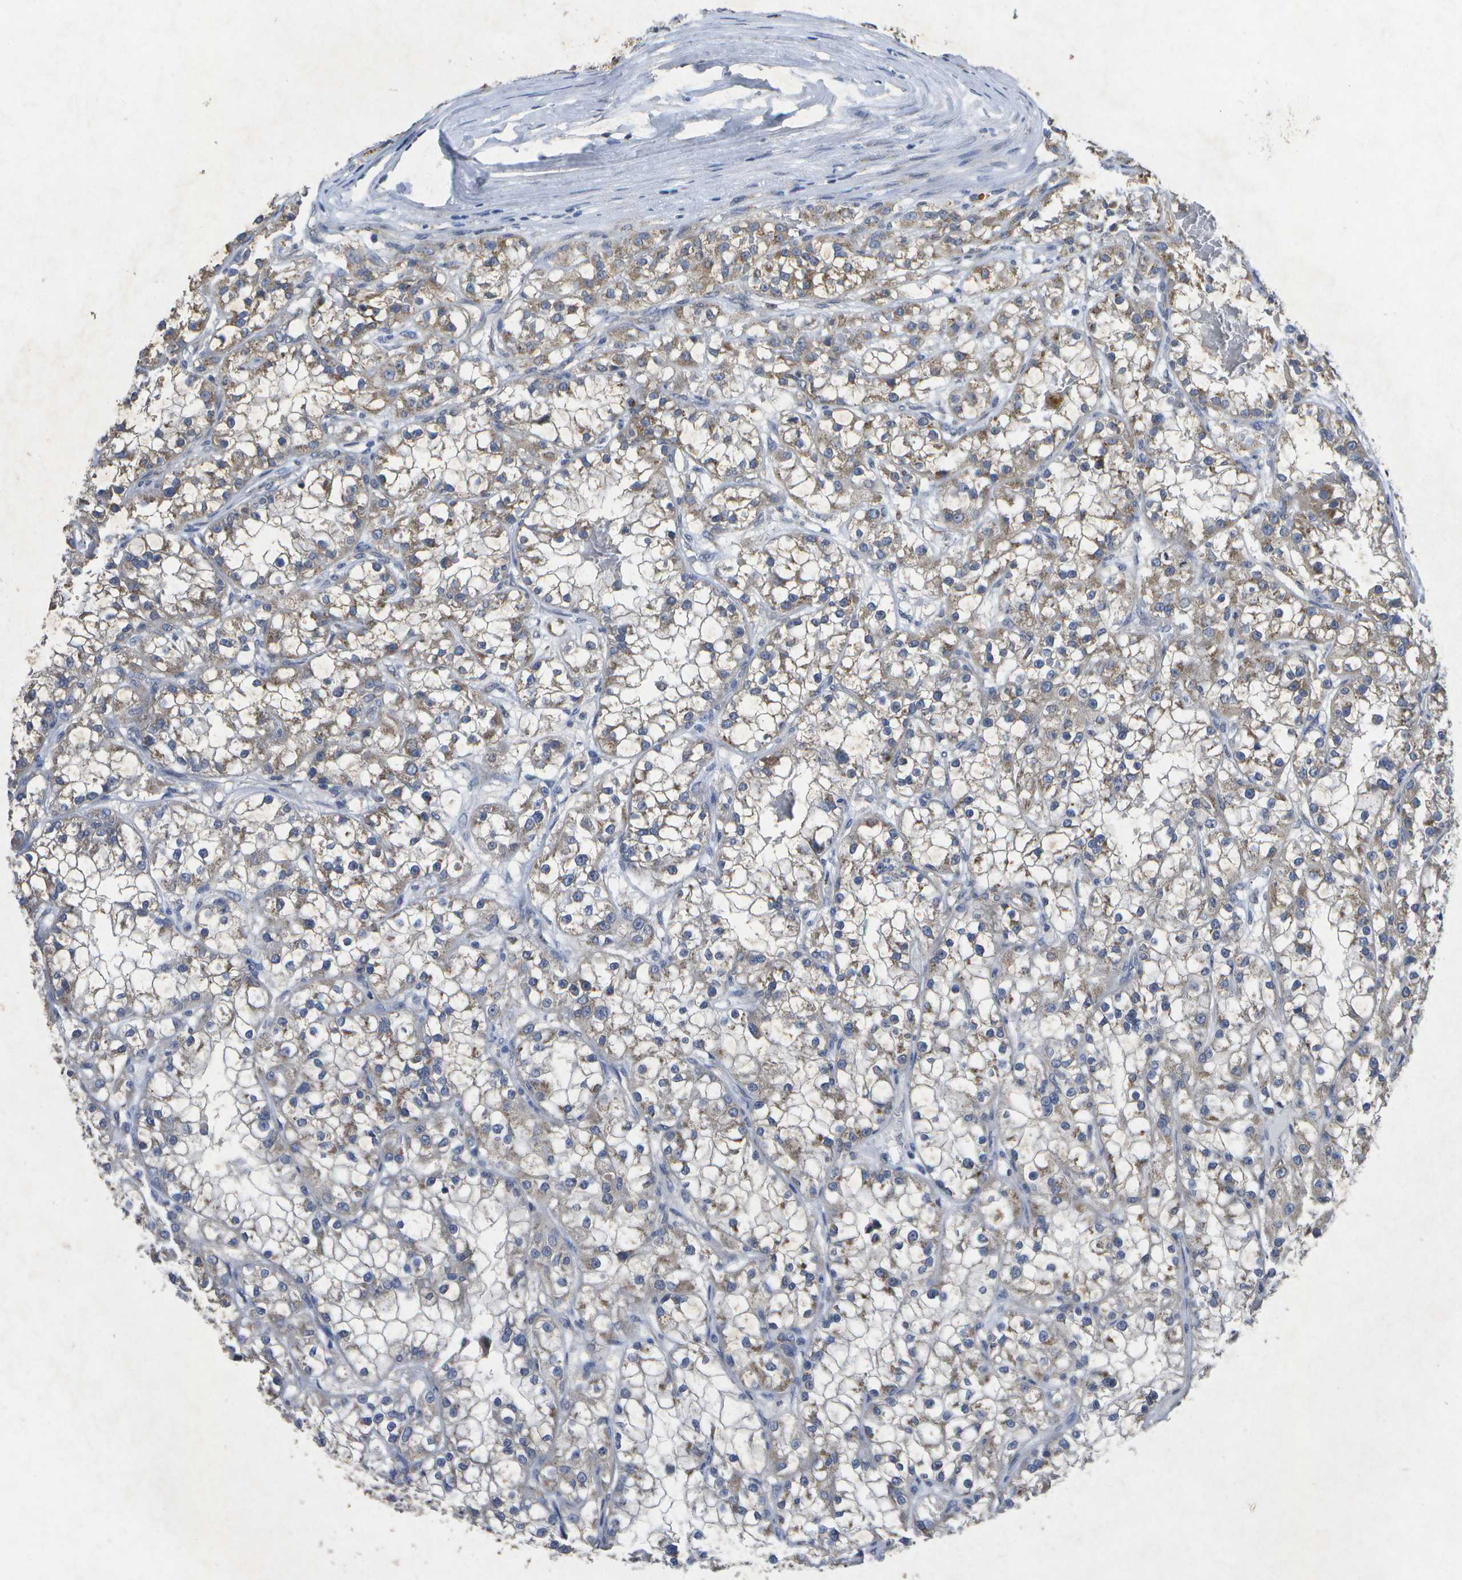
{"staining": {"intensity": "weak", "quantity": "25%-75%", "location": "cytoplasmic/membranous"}, "tissue": "renal cancer", "cell_type": "Tumor cells", "image_type": "cancer", "snomed": [{"axis": "morphology", "description": "Adenocarcinoma, NOS"}, {"axis": "topography", "description": "Kidney"}], "caption": "High-magnification brightfield microscopy of adenocarcinoma (renal) stained with DAB (brown) and counterstained with hematoxylin (blue). tumor cells exhibit weak cytoplasmic/membranous positivity is present in about25%-75% of cells. The staining is performed using DAB (3,3'-diaminobenzidine) brown chromogen to label protein expression. The nuclei are counter-stained blue using hematoxylin.", "gene": "KDELR1", "patient": {"sex": "female", "age": 52}}